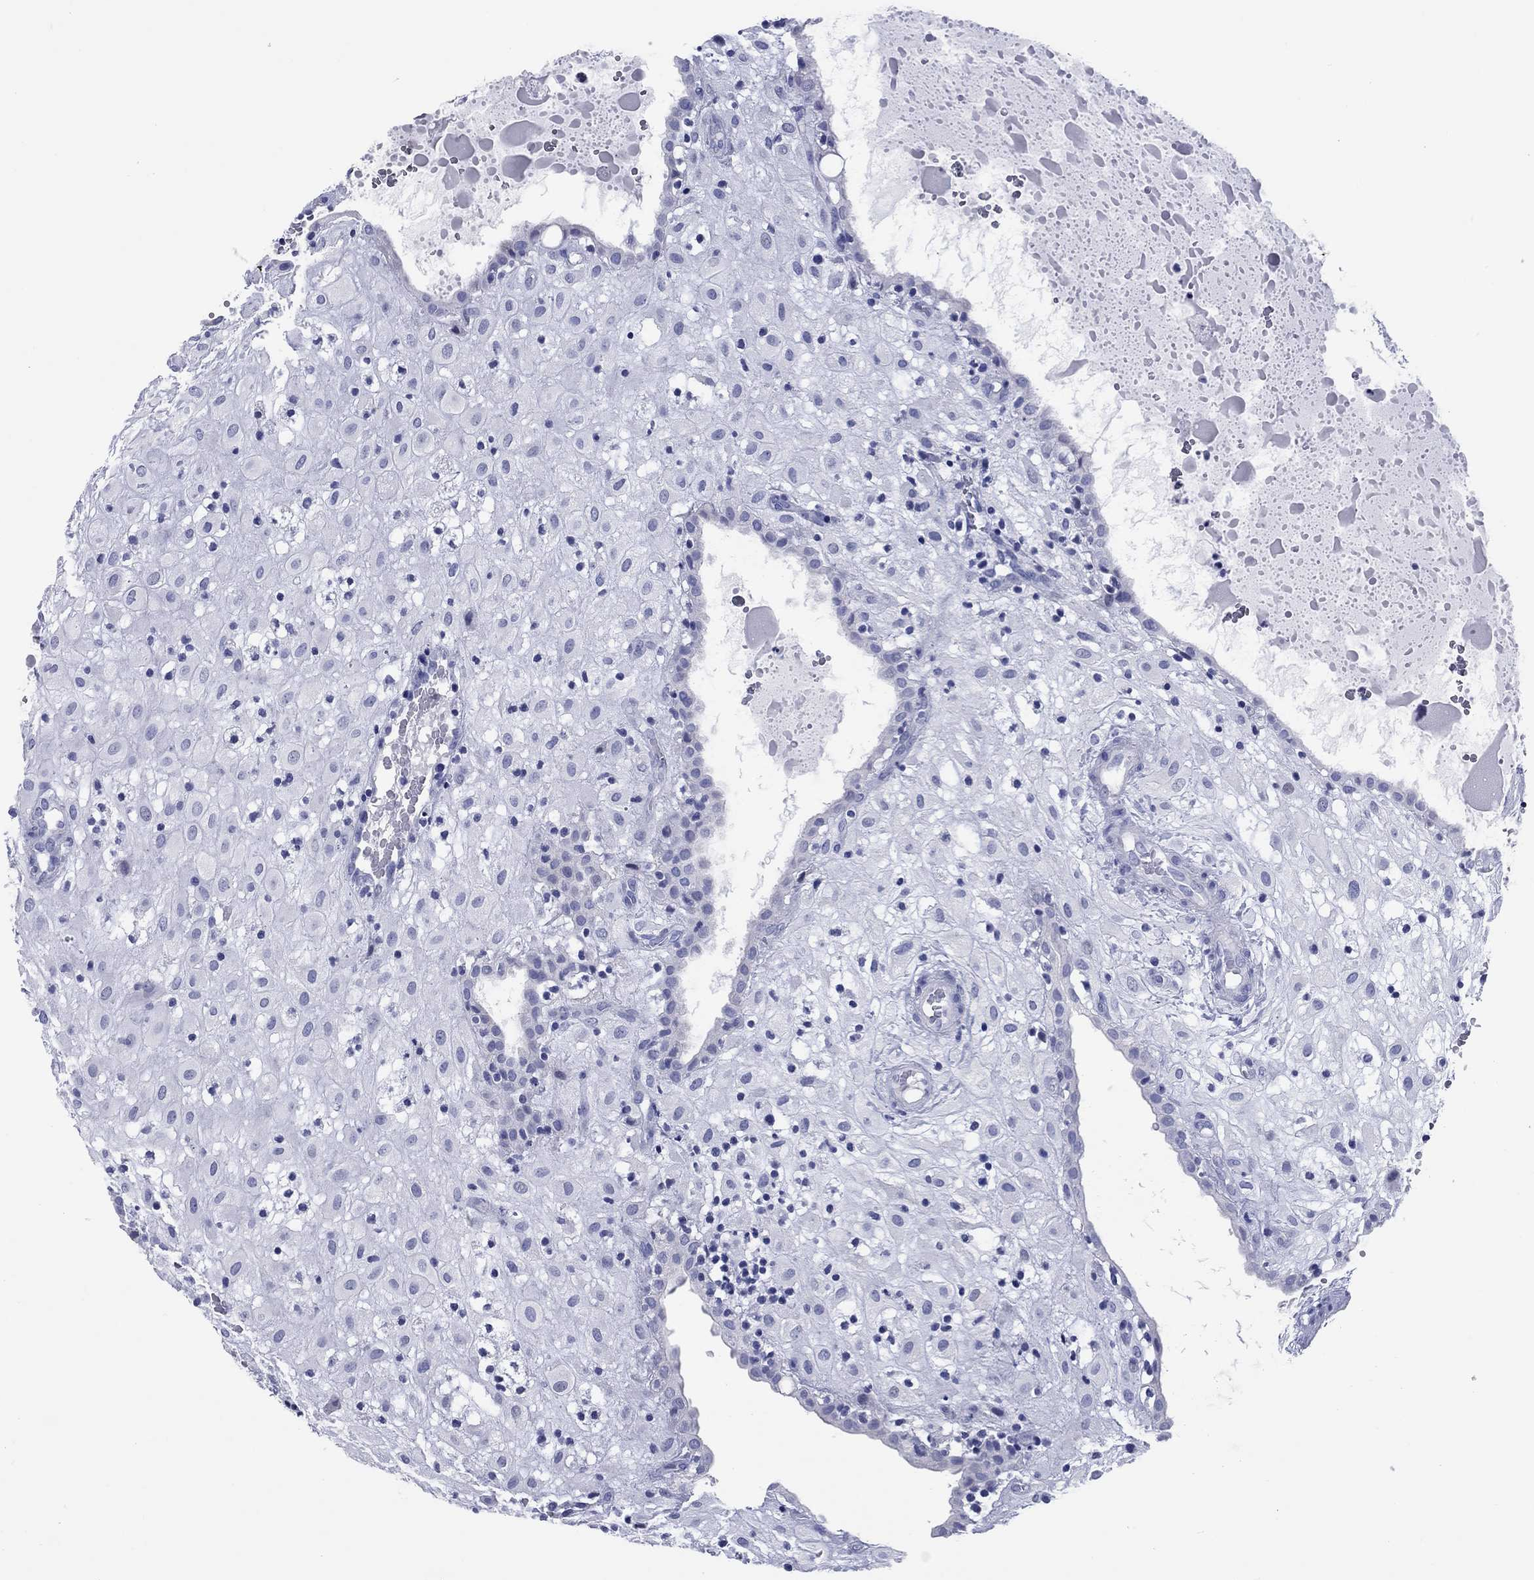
{"staining": {"intensity": "negative", "quantity": "none", "location": "none"}, "tissue": "placenta", "cell_type": "Decidual cells", "image_type": "normal", "snomed": [{"axis": "morphology", "description": "Normal tissue, NOS"}, {"axis": "topography", "description": "Placenta"}], "caption": "Decidual cells show no significant positivity in benign placenta.", "gene": "CCNA1", "patient": {"sex": "female", "age": 24}}